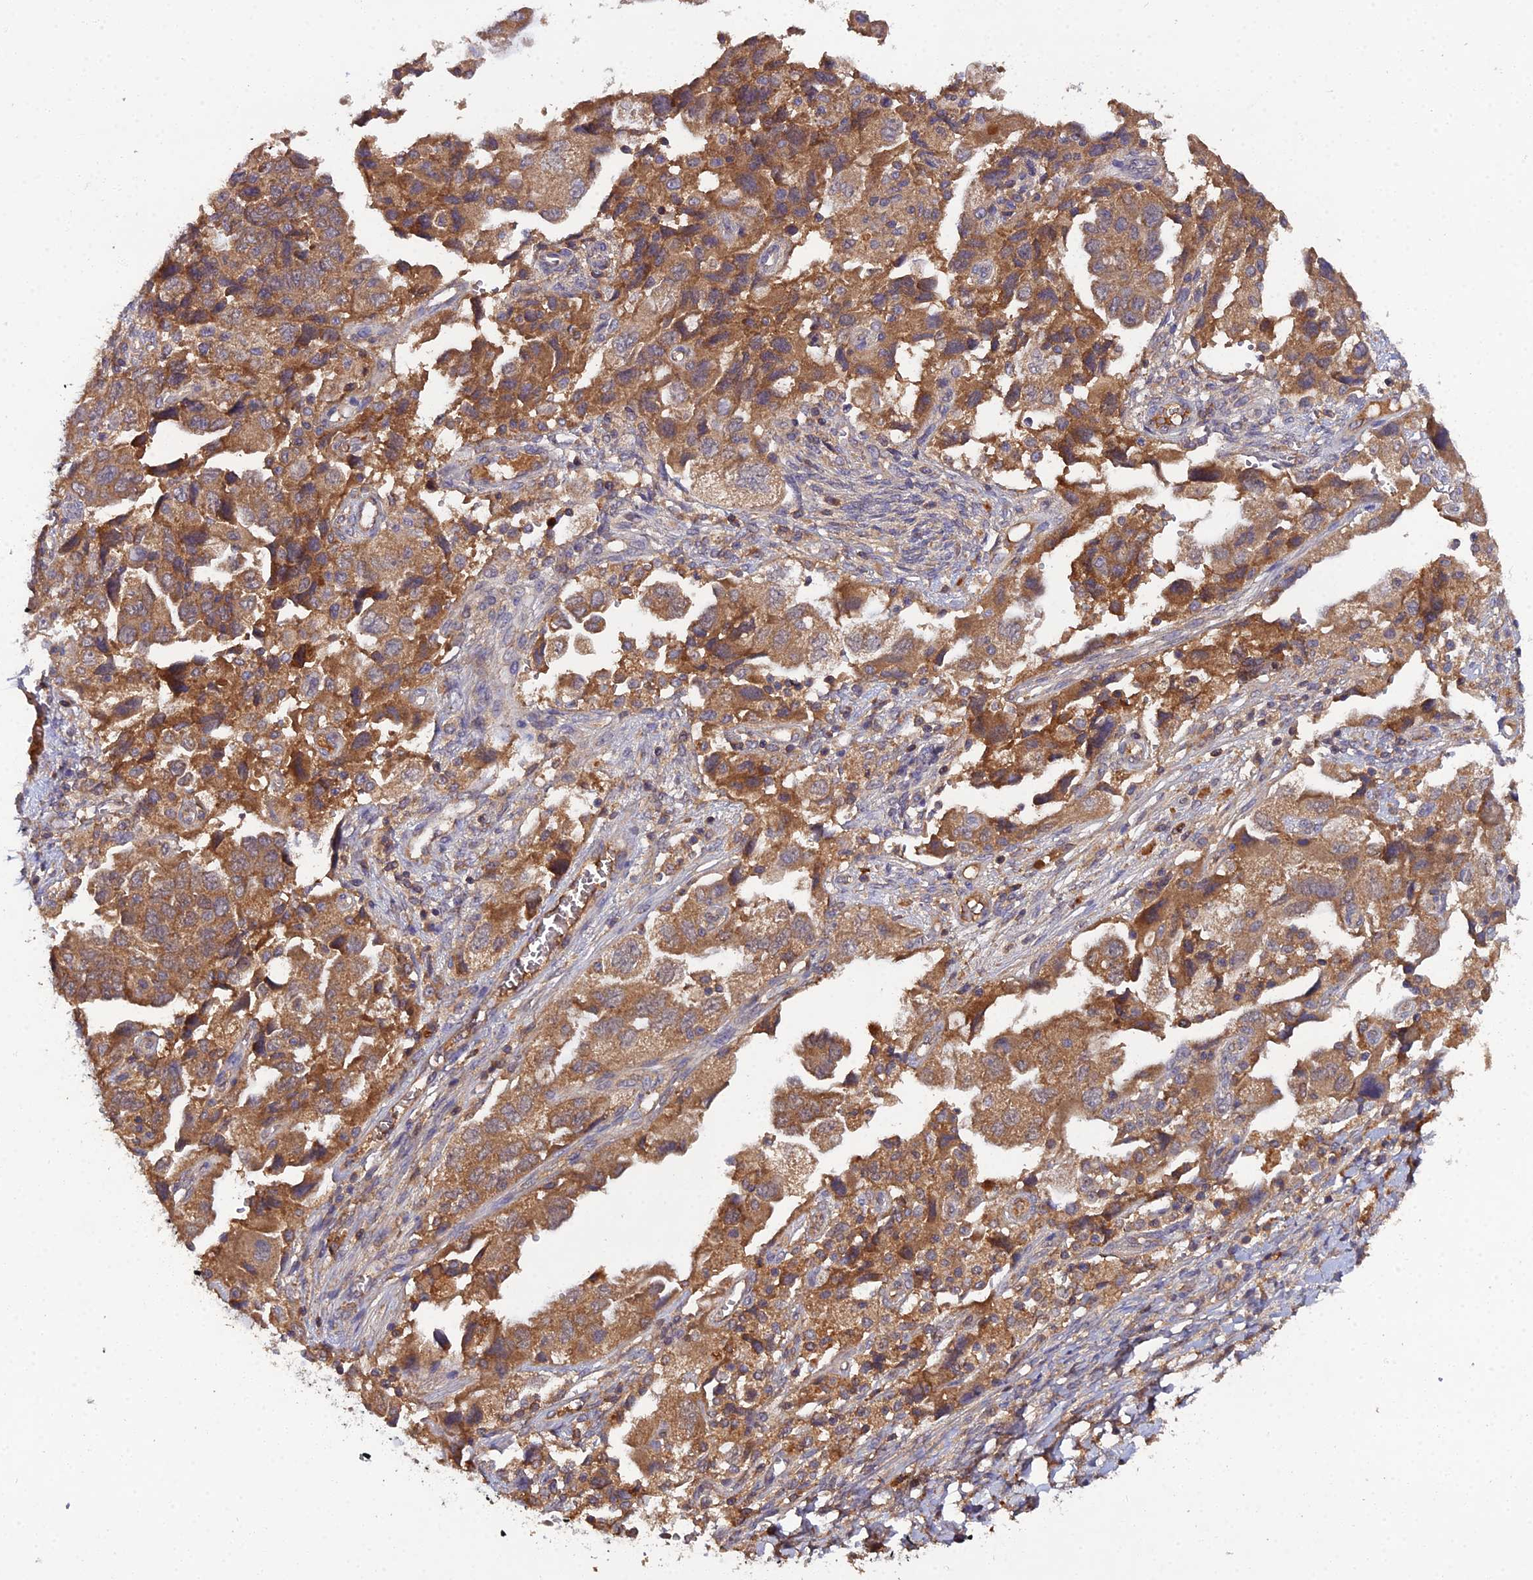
{"staining": {"intensity": "moderate", "quantity": ">75%", "location": "cytoplasmic/membranous"}, "tissue": "ovarian cancer", "cell_type": "Tumor cells", "image_type": "cancer", "snomed": [{"axis": "morphology", "description": "Carcinoma, NOS"}, {"axis": "morphology", "description": "Cystadenocarcinoma, serous, NOS"}, {"axis": "topography", "description": "Ovary"}], "caption": "Immunohistochemical staining of ovarian cancer displays moderate cytoplasmic/membranous protein staining in approximately >75% of tumor cells.", "gene": "TMEM258", "patient": {"sex": "female", "age": 69}}